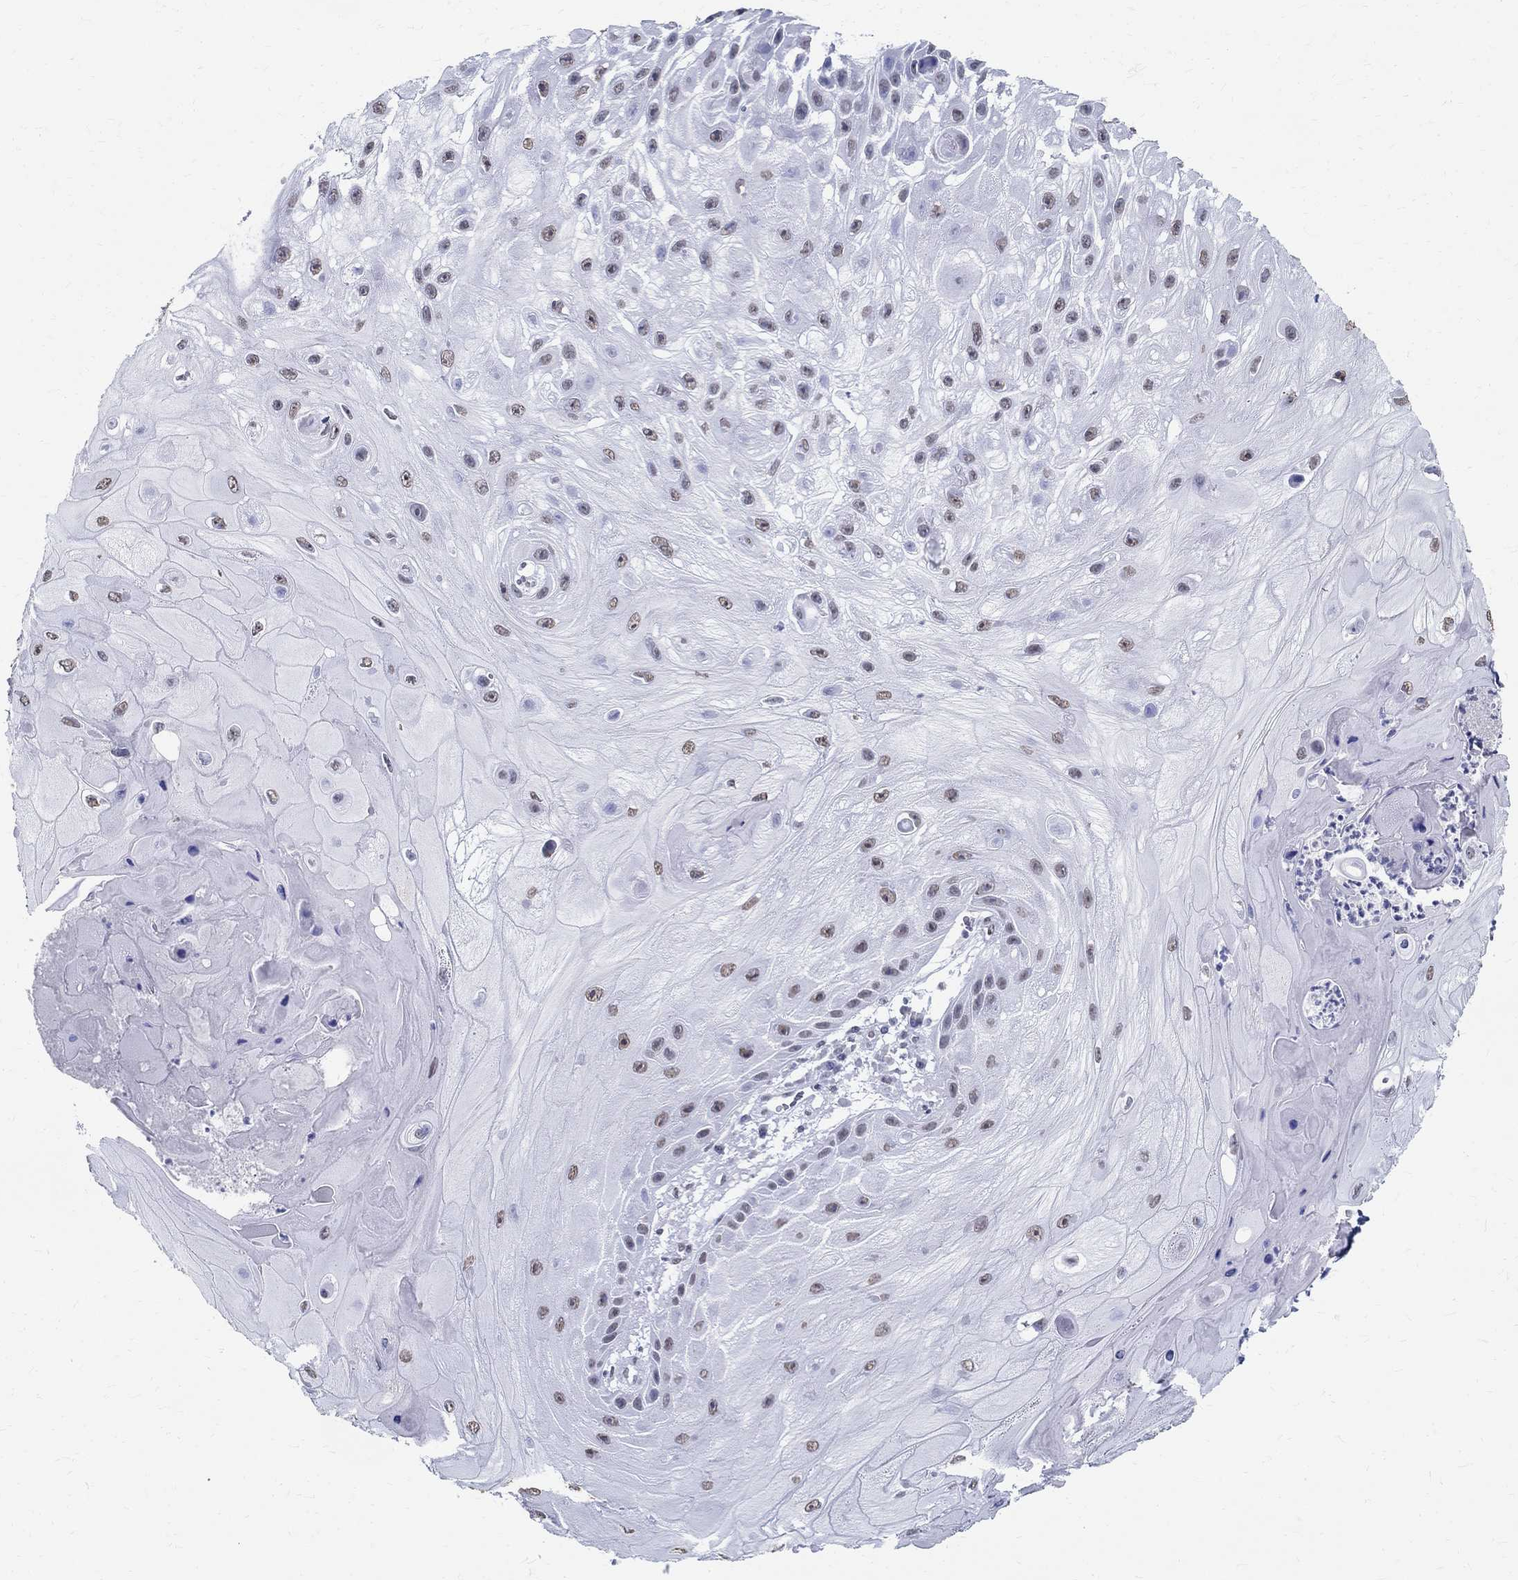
{"staining": {"intensity": "weak", "quantity": "25%-75%", "location": "nuclear"}, "tissue": "skin cancer", "cell_type": "Tumor cells", "image_type": "cancer", "snomed": [{"axis": "morphology", "description": "Normal tissue, NOS"}, {"axis": "morphology", "description": "Squamous cell carcinoma, NOS"}, {"axis": "topography", "description": "Skin"}], "caption": "Weak nuclear staining is present in about 25%-75% of tumor cells in skin cancer (squamous cell carcinoma). The staining was performed using DAB (3,3'-diaminobenzidine), with brown indicating positive protein expression. Nuclei are stained blue with hematoxylin.", "gene": "TSPAN16", "patient": {"sex": "male", "age": 79}}